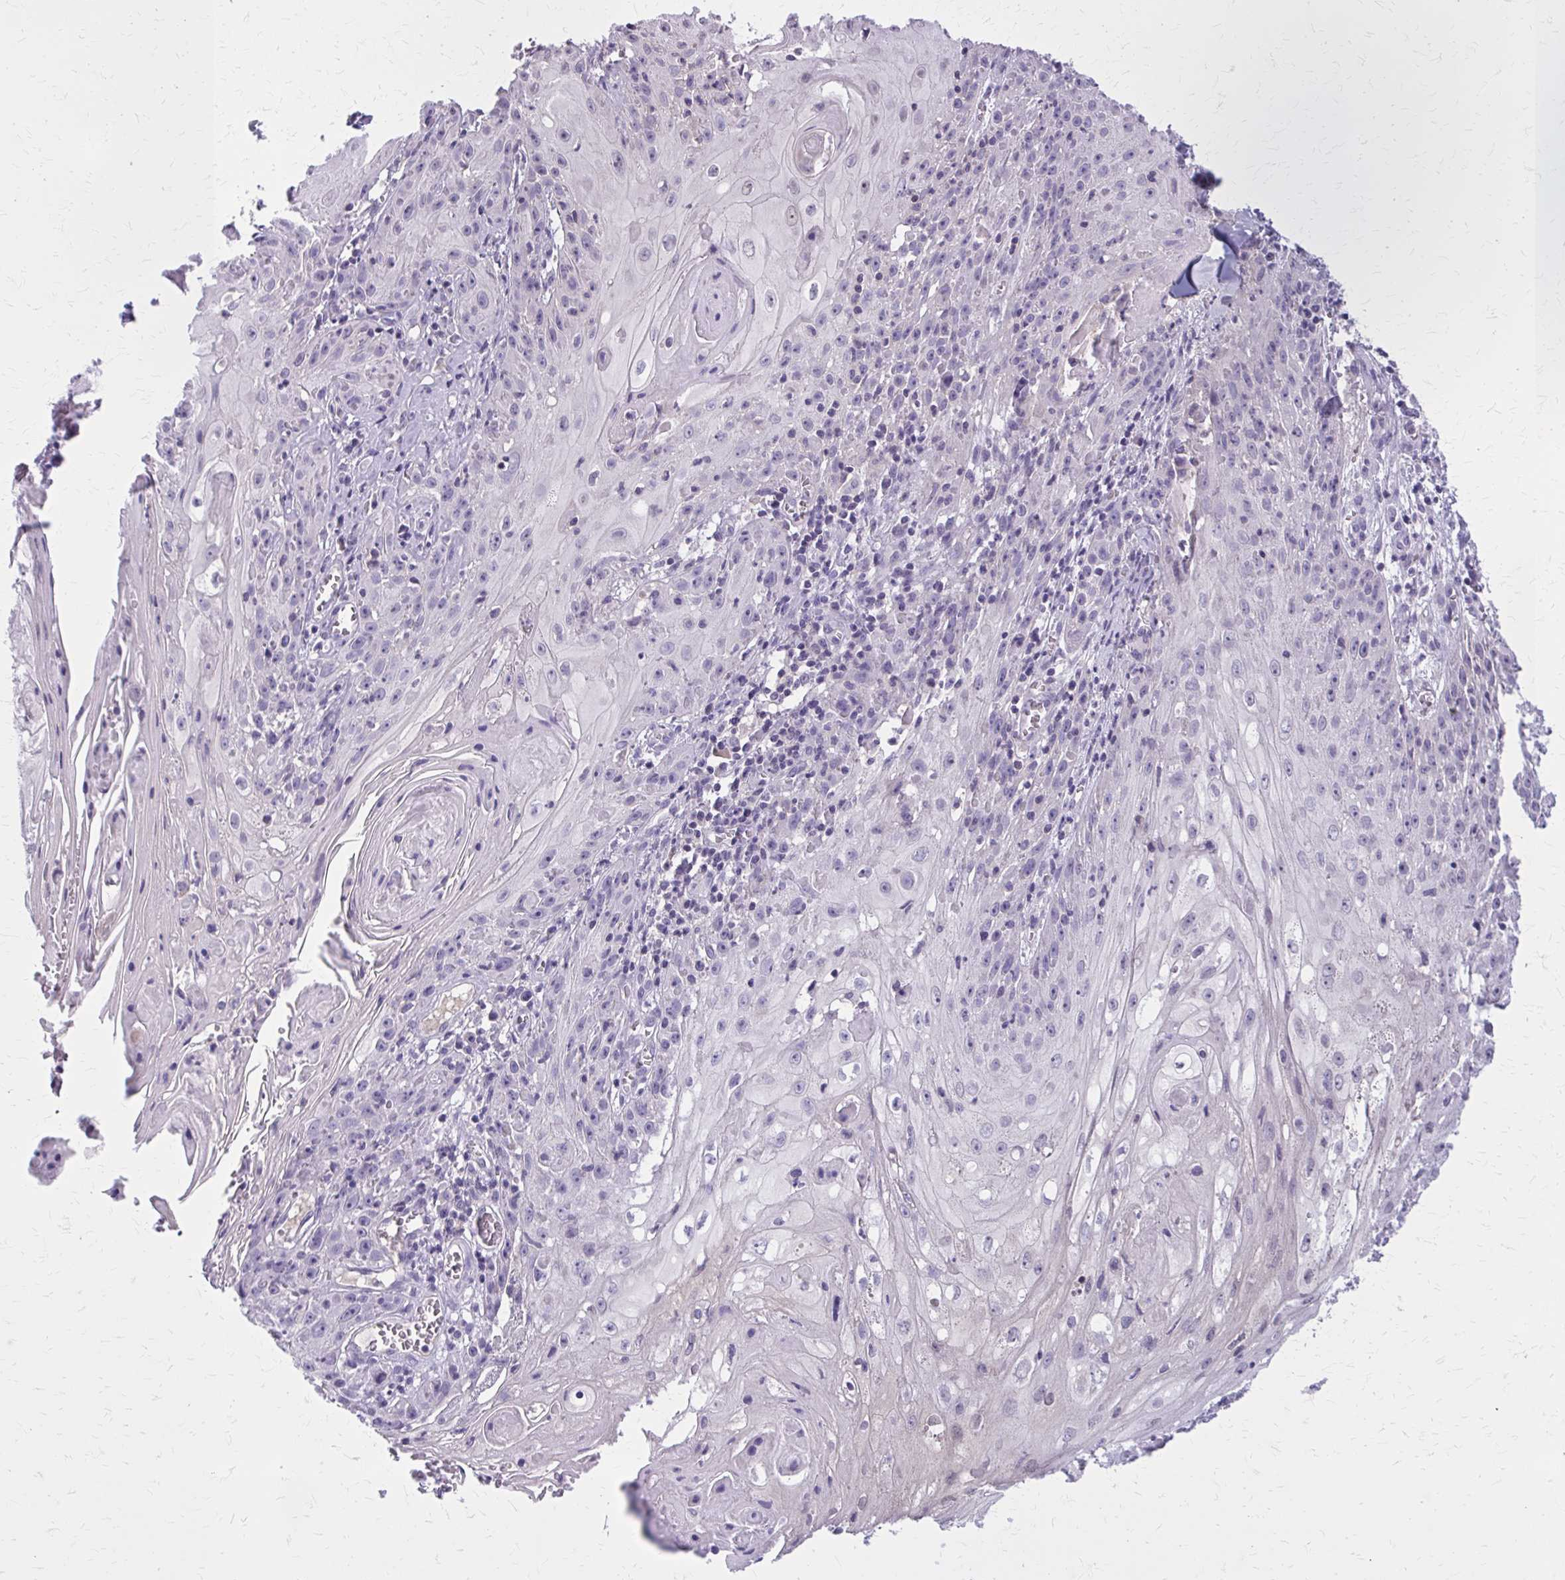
{"staining": {"intensity": "negative", "quantity": "none", "location": "none"}, "tissue": "skin cancer", "cell_type": "Tumor cells", "image_type": "cancer", "snomed": [{"axis": "morphology", "description": "Squamous cell carcinoma, NOS"}, {"axis": "topography", "description": "Skin"}, {"axis": "topography", "description": "Vulva"}], "caption": "IHC photomicrograph of neoplastic tissue: human skin cancer stained with DAB (3,3'-diaminobenzidine) displays no significant protein positivity in tumor cells.", "gene": "OR4A47", "patient": {"sex": "female", "age": 76}}